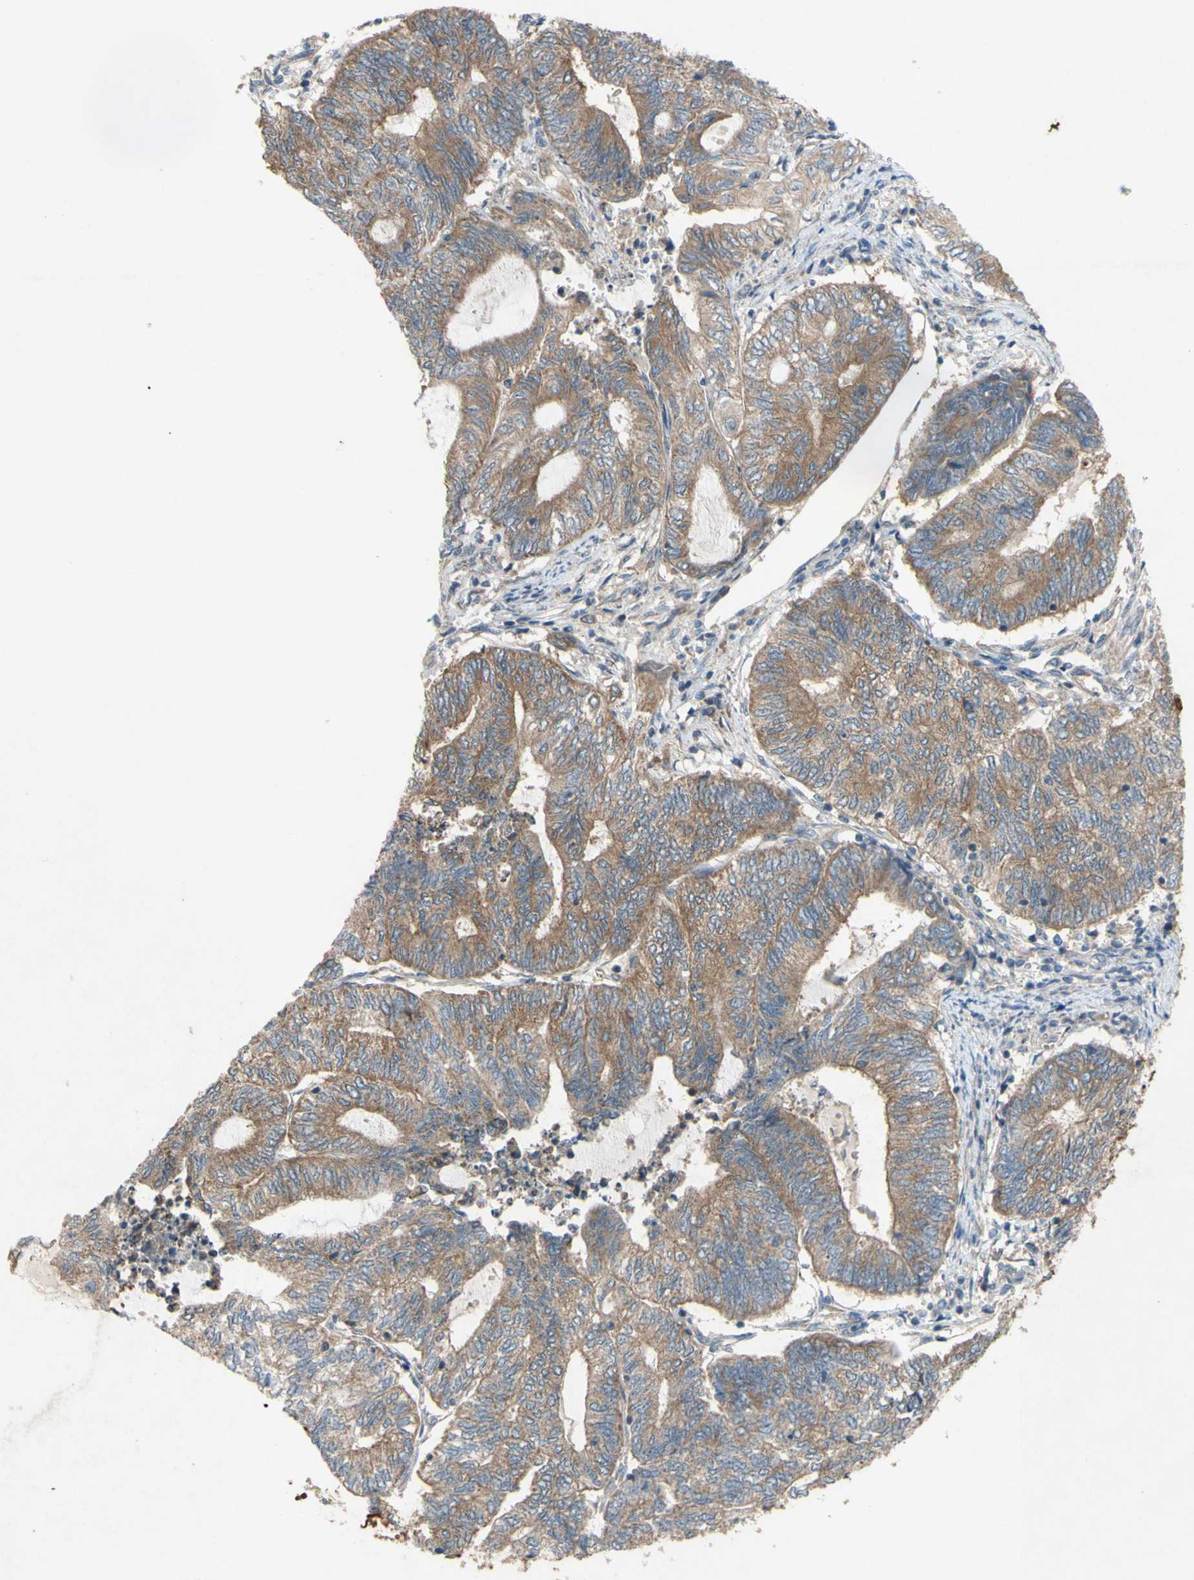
{"staining": {"intensity": "moderate", "quantity": ">75%", "location": "cytoplasmic/membranous"}, "tissue": "endometrial cancer", "cell_type": "Tumor cells", "image_type": "cancer", "snomed": [{"axis": "morphology", "description": "Adenocarcinoma, NOS"}, {"axis": "topography", "description": "Uterus"}, {"axis": "topography", "description": "Endometrium"}], "caption": "A medium amount of moderate cytoplasmic/membranous staining is identified in approximately >75% of tumor cells in adenocarcinoma (endometrial) tissue.", "gene": "TST", "patient": {"sex": "female", "age": 70}}